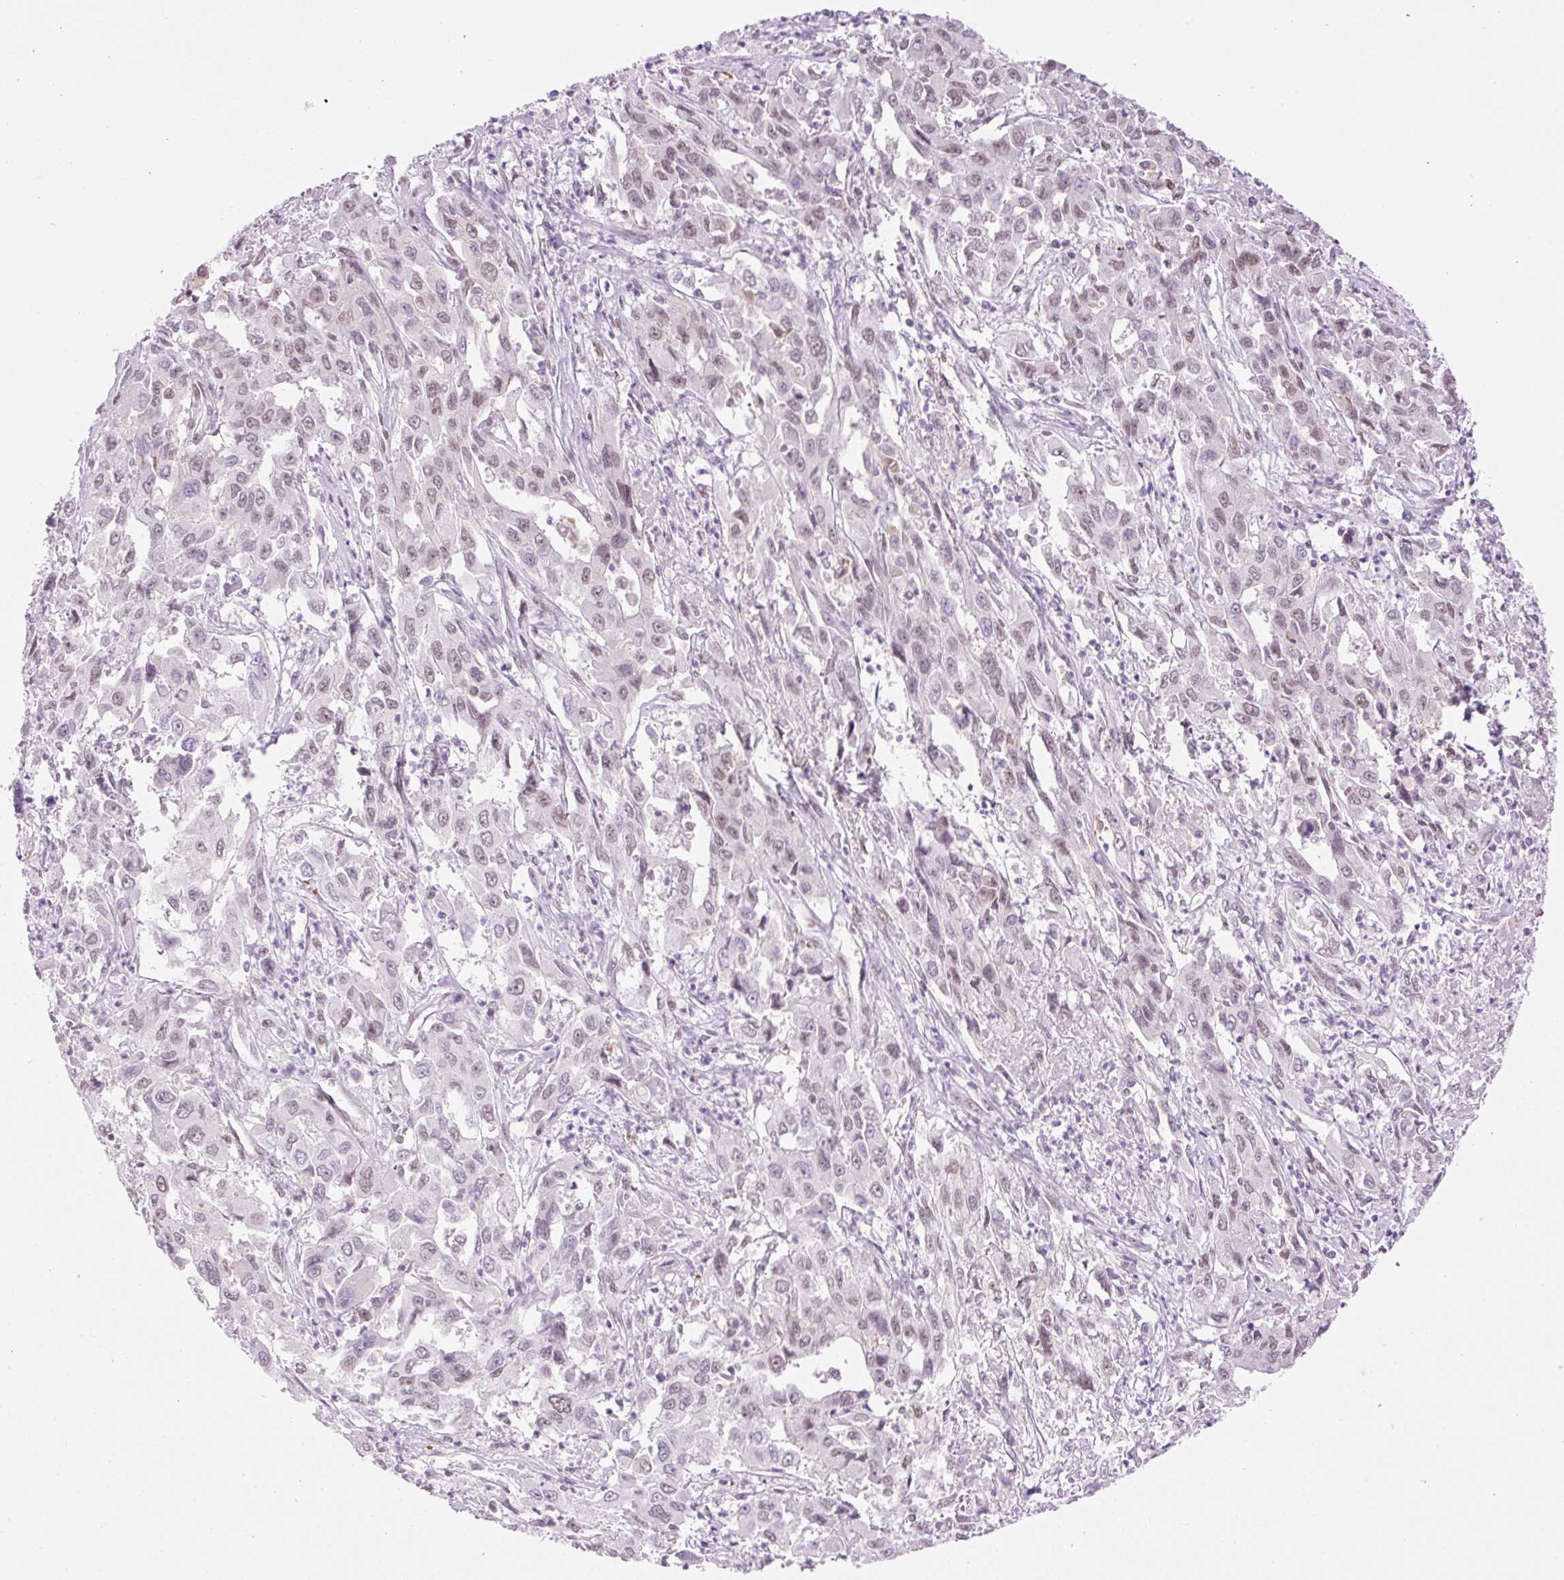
{"staining": {"intensity": "weak", "quantity": ">75%", "location": "nuclear"}, "tissue": "liver cancer", "cell_type": "Tumor cells", "image_type": "cancer", "snomed": [{"axis": "morphology", "description": "Carcinoma, Hepatocellular, NOS"}, {"axis": "topography", "description": "Liver"}], "caption": "The image displays immunohistochemical staining of hepatocellular carcinoma (liver). There is weak nuclear staining is identified in approximately >75% of tumor cells.", "gene": "PALM3", "patient": {"sex": "male", "age": 63}}